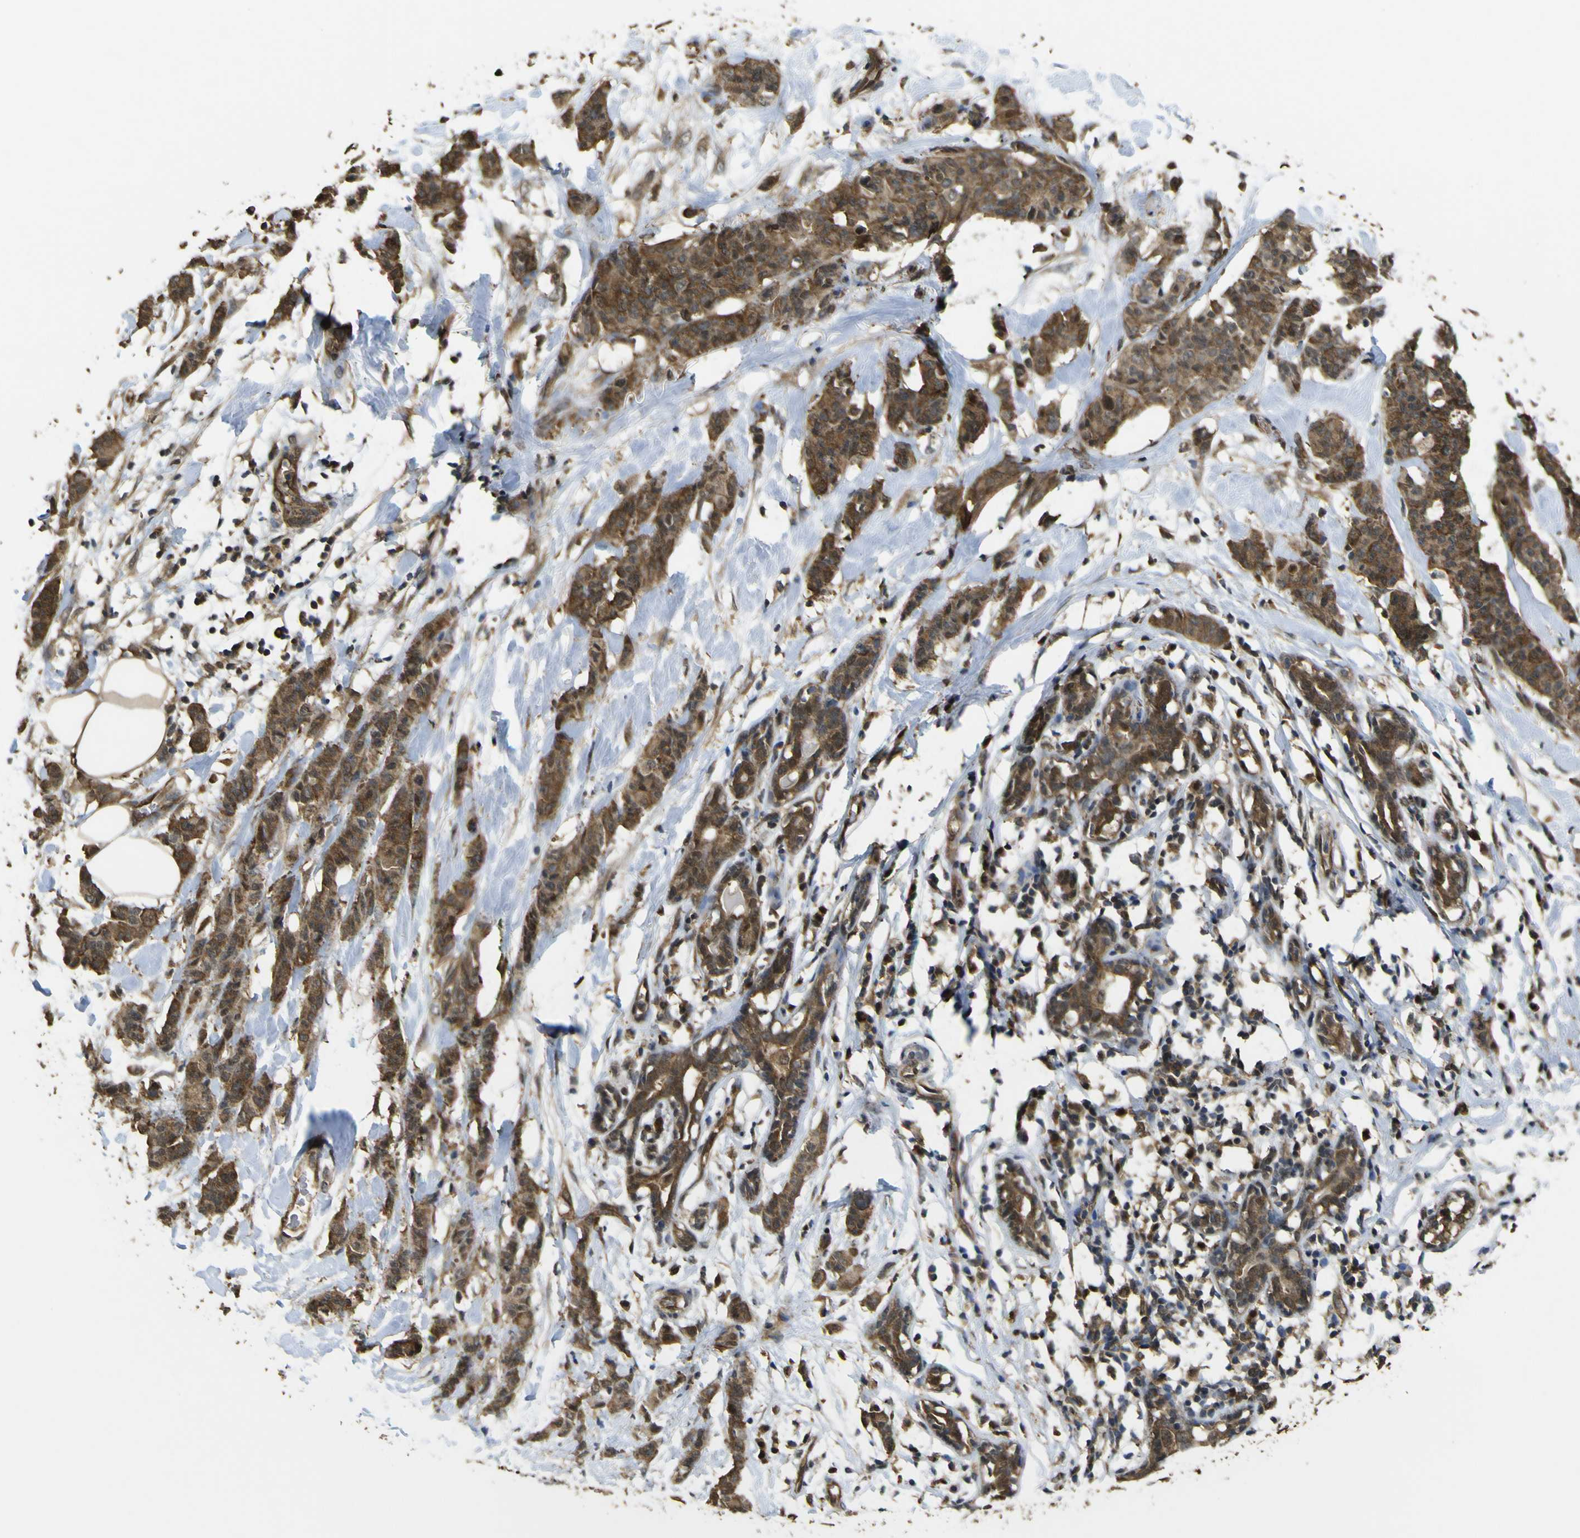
{"staining": {"intensity": "strong", "quantity": ">75%", "location": "cytoplasmic/membranous"}, "tissue": "breast cancer", "cell_type": "Tumor cells", "image_type": "cancer", "snomed": [{"axis": "morphology", "description": "Normal tissue, NOS"}, {"axis": "morphology", "description": "Duct carcinoma"}, {"axis": "topography", "description": "Breast"}], "caption": "Immunohistochemical staining of human breast cancer (infiltrating ductal carcinoma) exhibits high levels of strong cytoplasmic/membranous protein positivity in approximately >75% of tumor cells.", "gene": "YWHAG", "patient": {"sex": "female", "age": 40}}